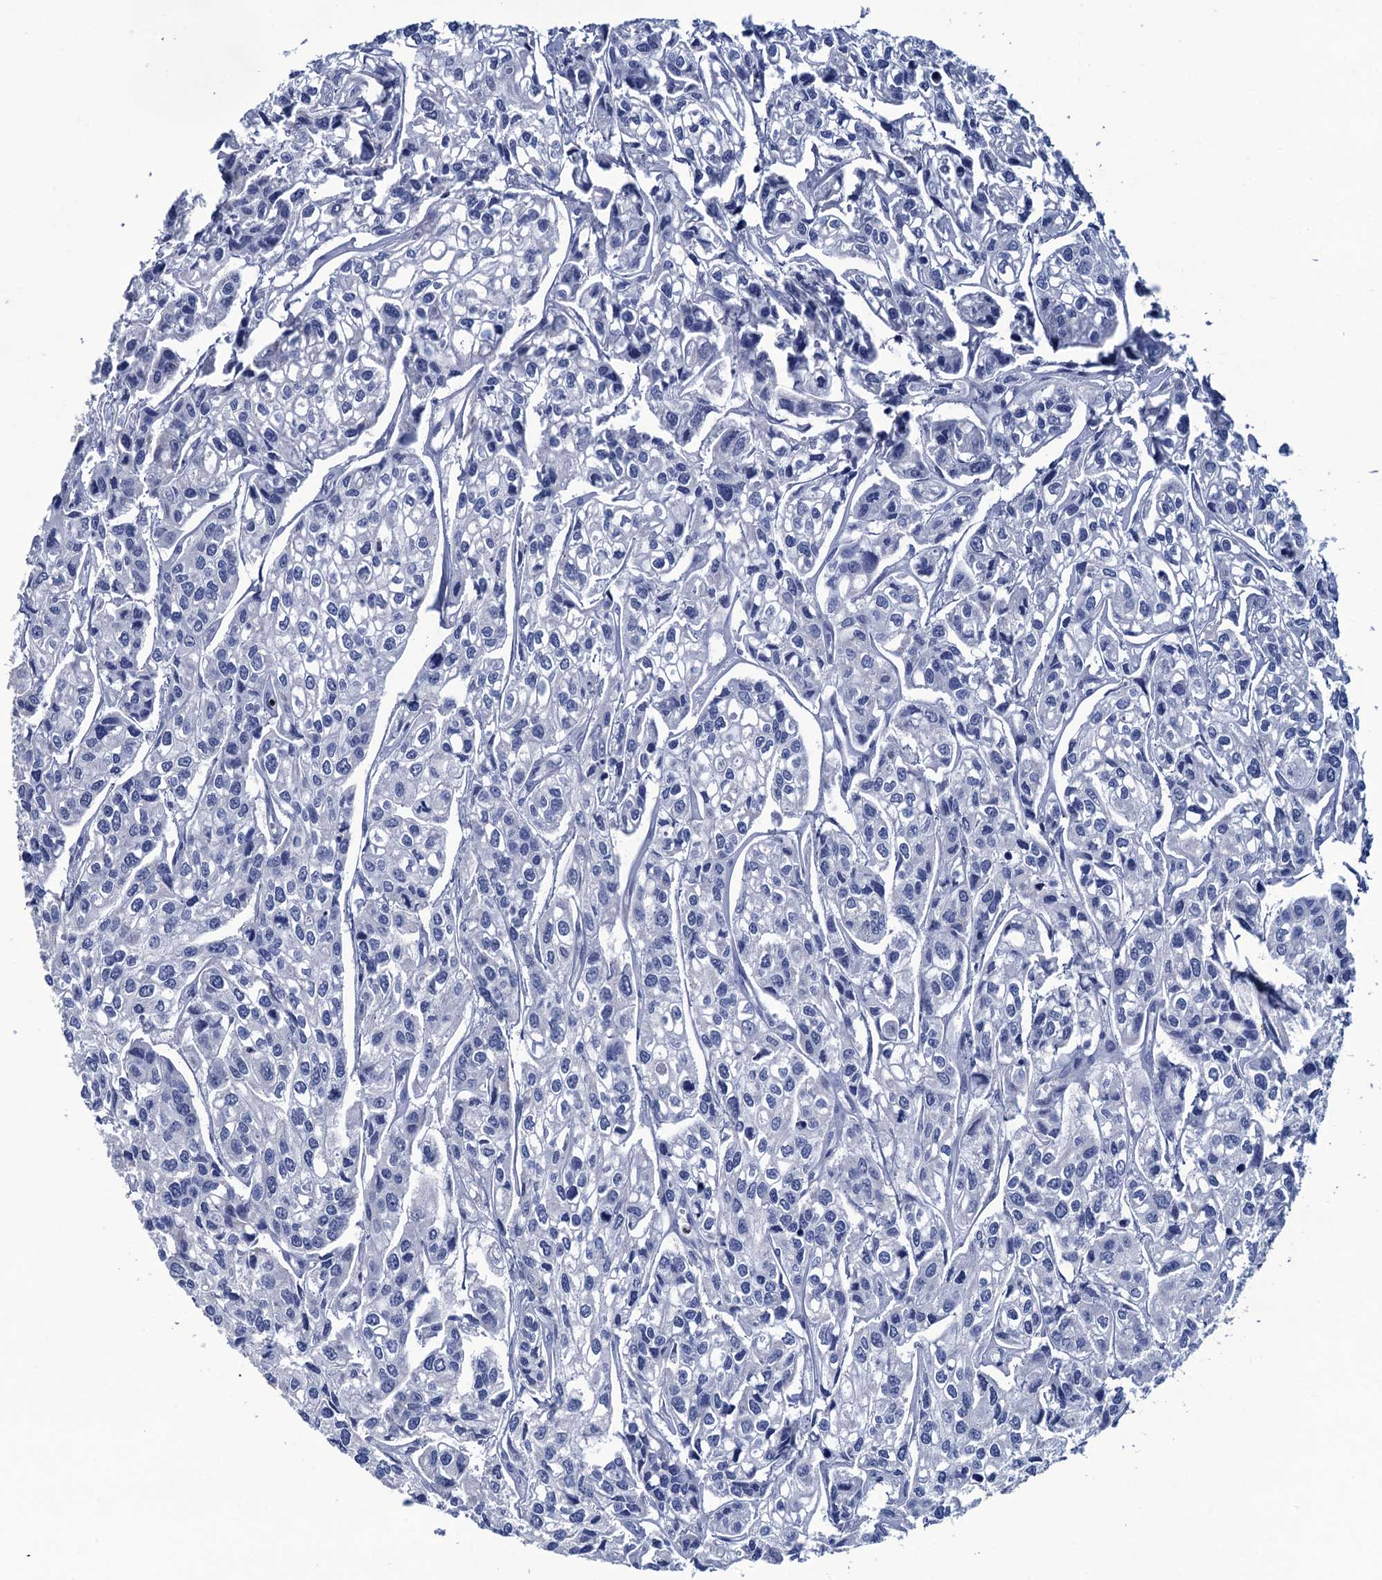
{"staining": {"intensity": "negative", "quantity": "none", "location": "none"}, "tissue": "urothelial cancer", "cell_type": "Tumor cells", "image_type": "cancer", "snomed": [{"axis": "morphology", "description": "Urothelial carcinoma, High grade"}, {"axis": "topography", "description": "Urinary bladder"}], "caption": "DAB immunohistochemical staining of urothelial cancer reveals no significant positivity in tumor cells.", "gene": "RHCG", "patient": {"sex": "male", "age": 67}}